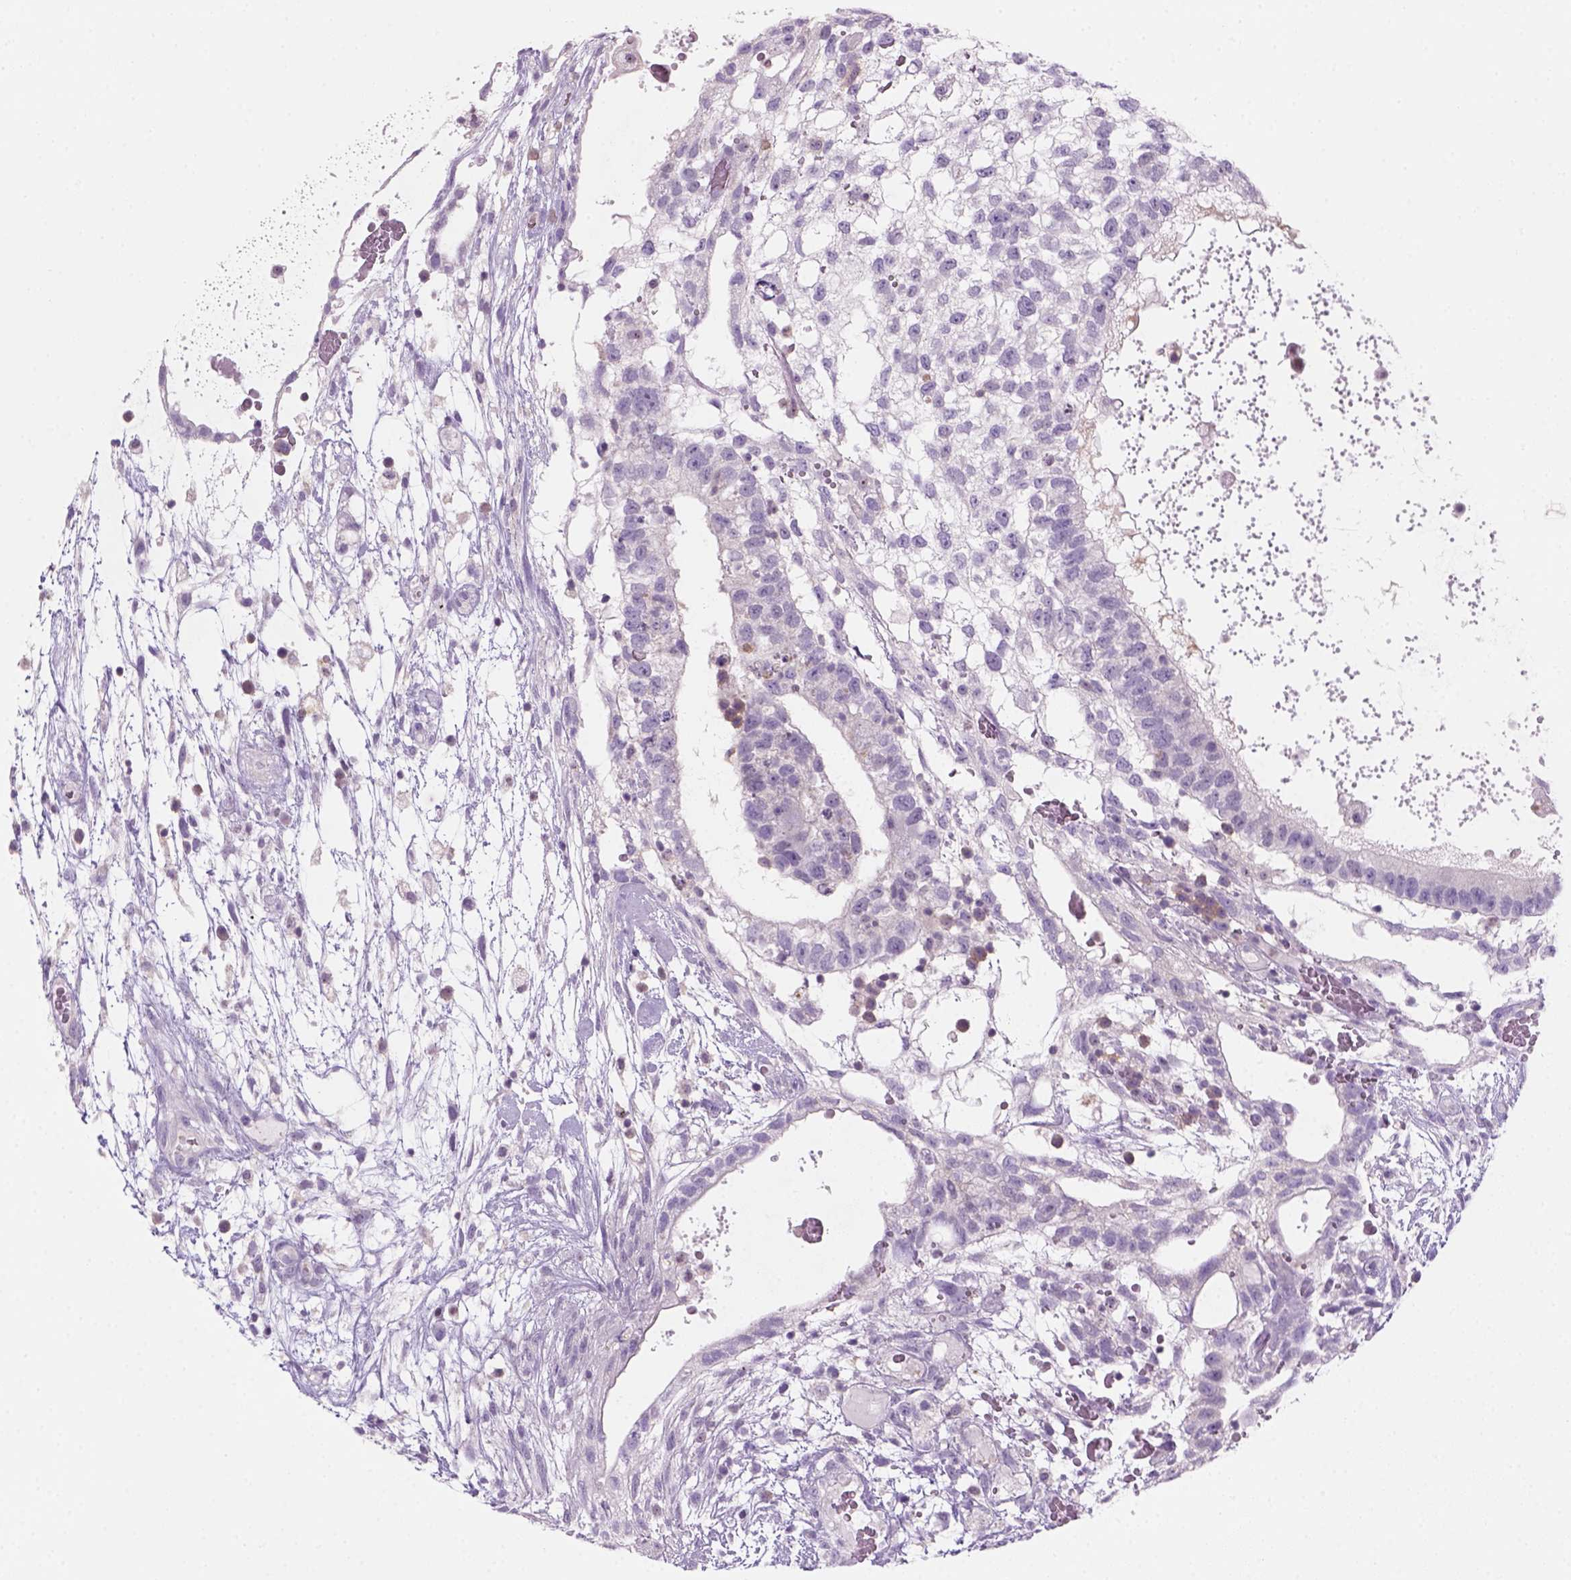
{"staining": {"intensity": "negative", "quantity": "none", "location": "none"}, "tissue": "testis cancer", "cell_type": "Tumor cells", "image_type": "cancer", "snomed": [{"axis": "morphology", "description": "Normal tissue, NOS"}, {"axis": "morphology", "description": "Carcinoma, Embryonal, NOS"}, {"axis": "topography", "description": "Testis"}], "caption": "High magnification brightfield microscopy of embryonal carcinoma (testis) stained with DAB (3,3'-diaminobenzidine) (brown) and counterstained with hematoxylin (blue): tumor cells show no significant positivity.", "gene": "GOT1", "patient": {"sex": "male", "age": 32}}